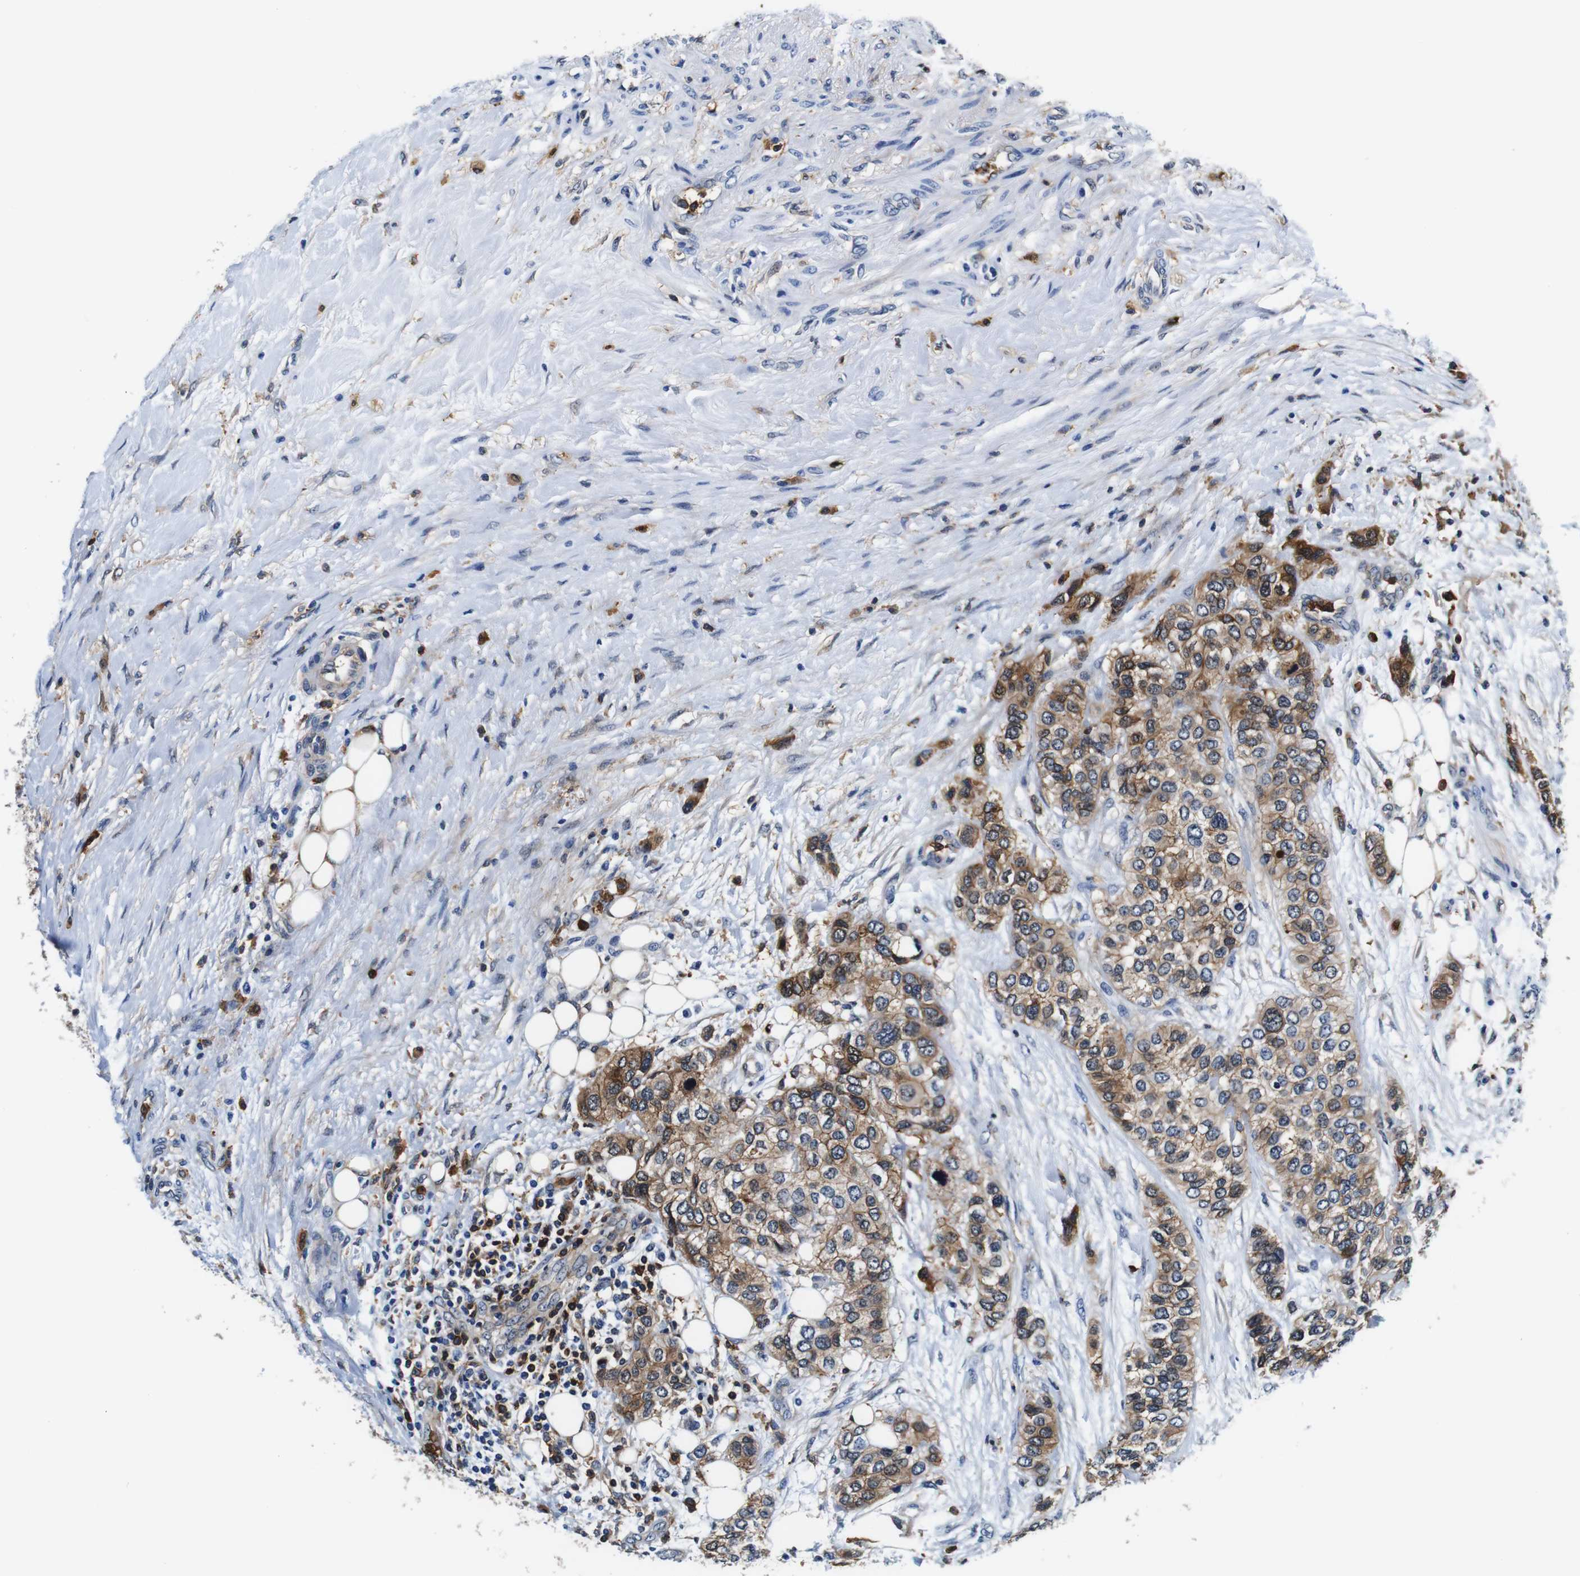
{"staining": {"intensity": "moderate", "quantity": ">75%", "location": "cytoplasmic/membranous"}, "tissue": "urothelial cancer", "cell_type": "Tumor cells", "image_type": "cancer", "snomed": [{"axis": "morphology", "description": "Urothelial carcinoma, High grade"}, {"axis": "topography", "description": "Urinary bladder"}], "caption": "Urothelial cancer tissue shows moderate cytoplasmic/membranous positivity in about >75% of tumor cells", "gene": "ANXA1", "patient": {"sex": "female", "age": 56}}